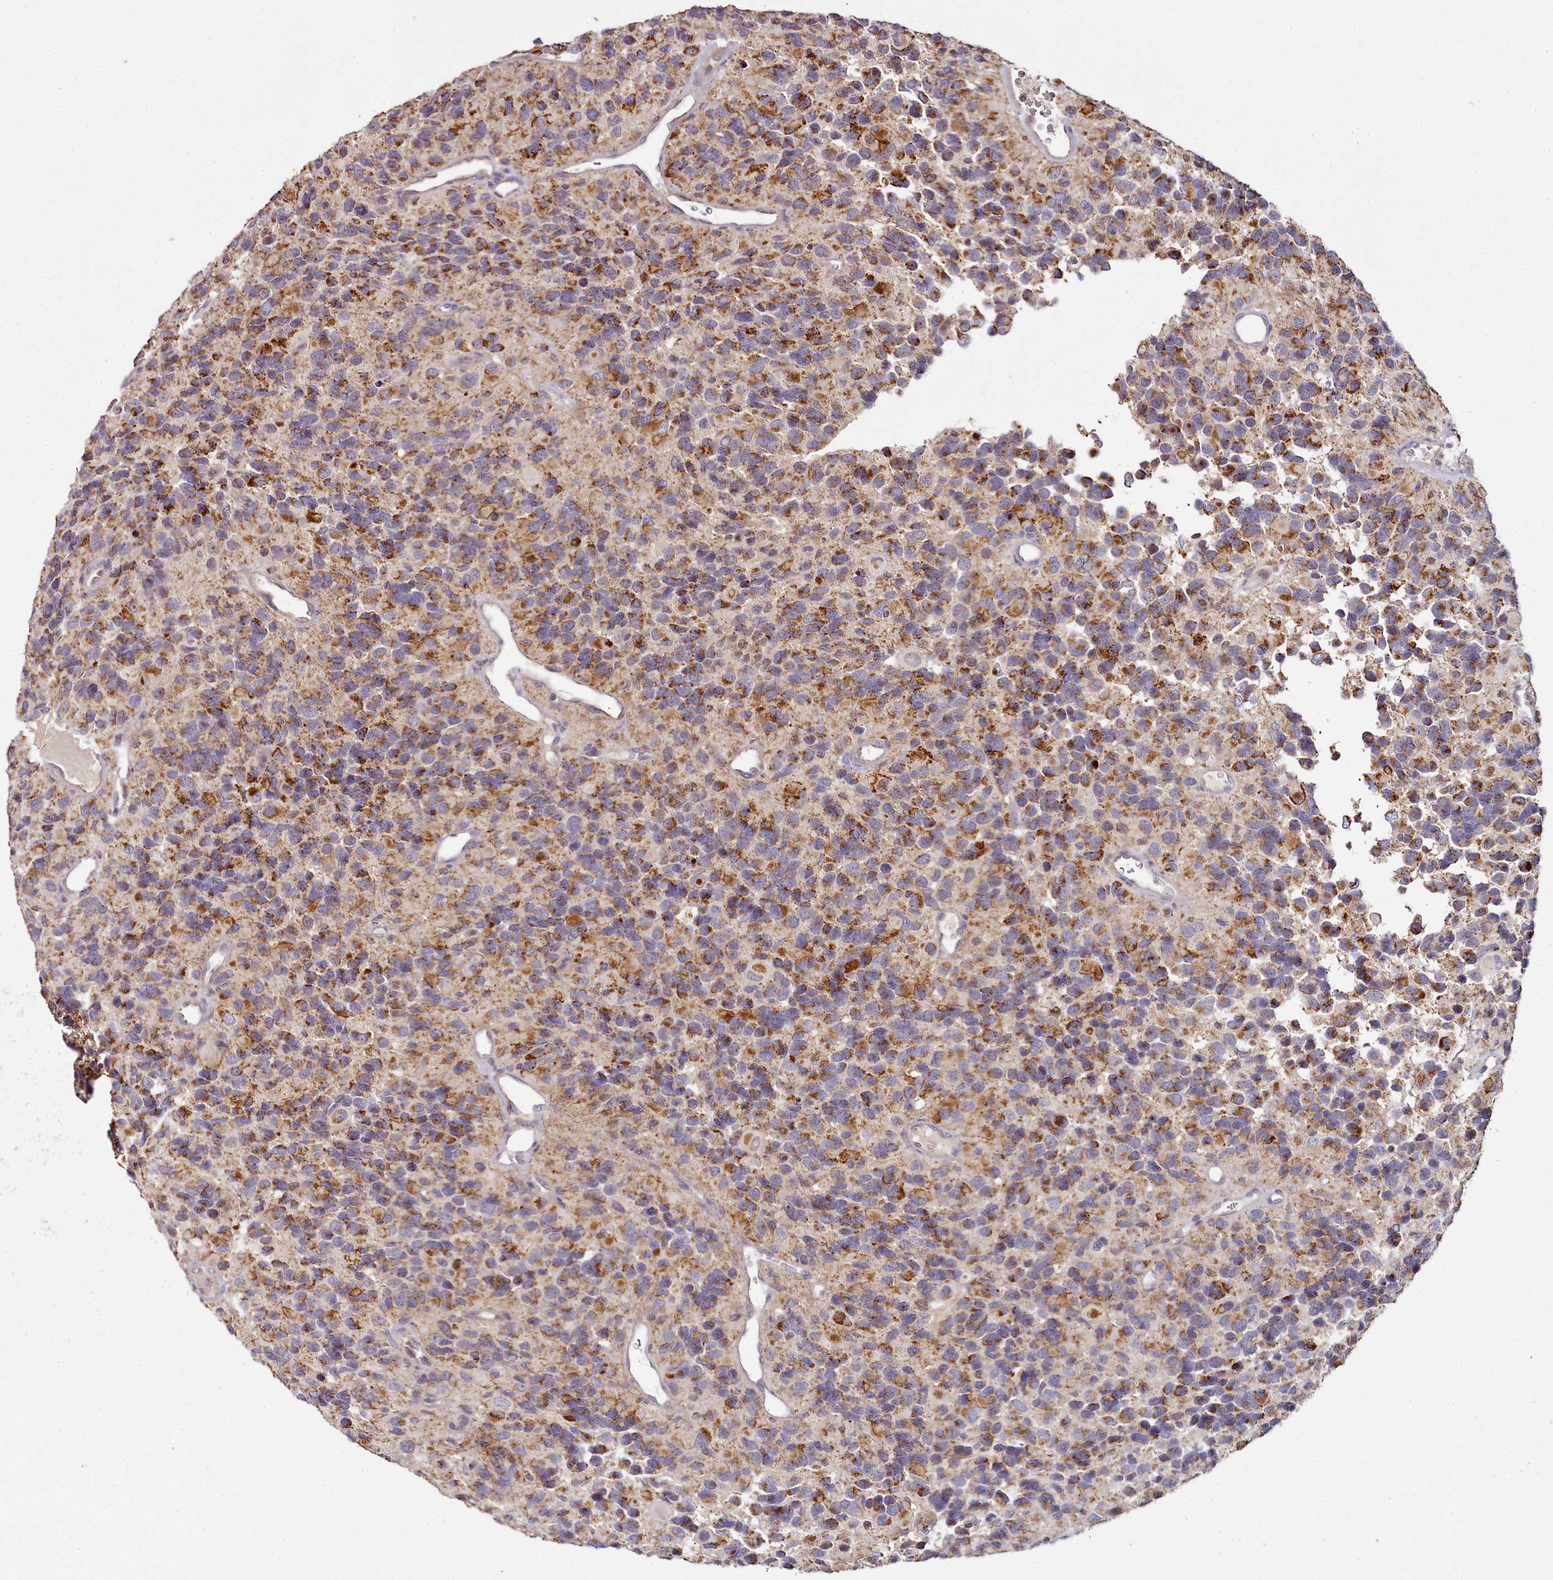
{"staining": {"intensity": "strong", "quantity": ">75%", "location": "cytoplasmic/membranous"}, "tissue": "glioma", "cell_type": "Tumor cells", "image_type": "cancer", "snomed": [{"axis": "morphology", "description": "Glioma, malignant, High grade"}, {"axis": "topography", "description": "Brain"}], "caption": "Human malignant high-grade glioma stained with a protein marker exhibits strong staining in tumor cells.", "gene": "ACSS1", "patient": {"sex": "male", "age": 77}}